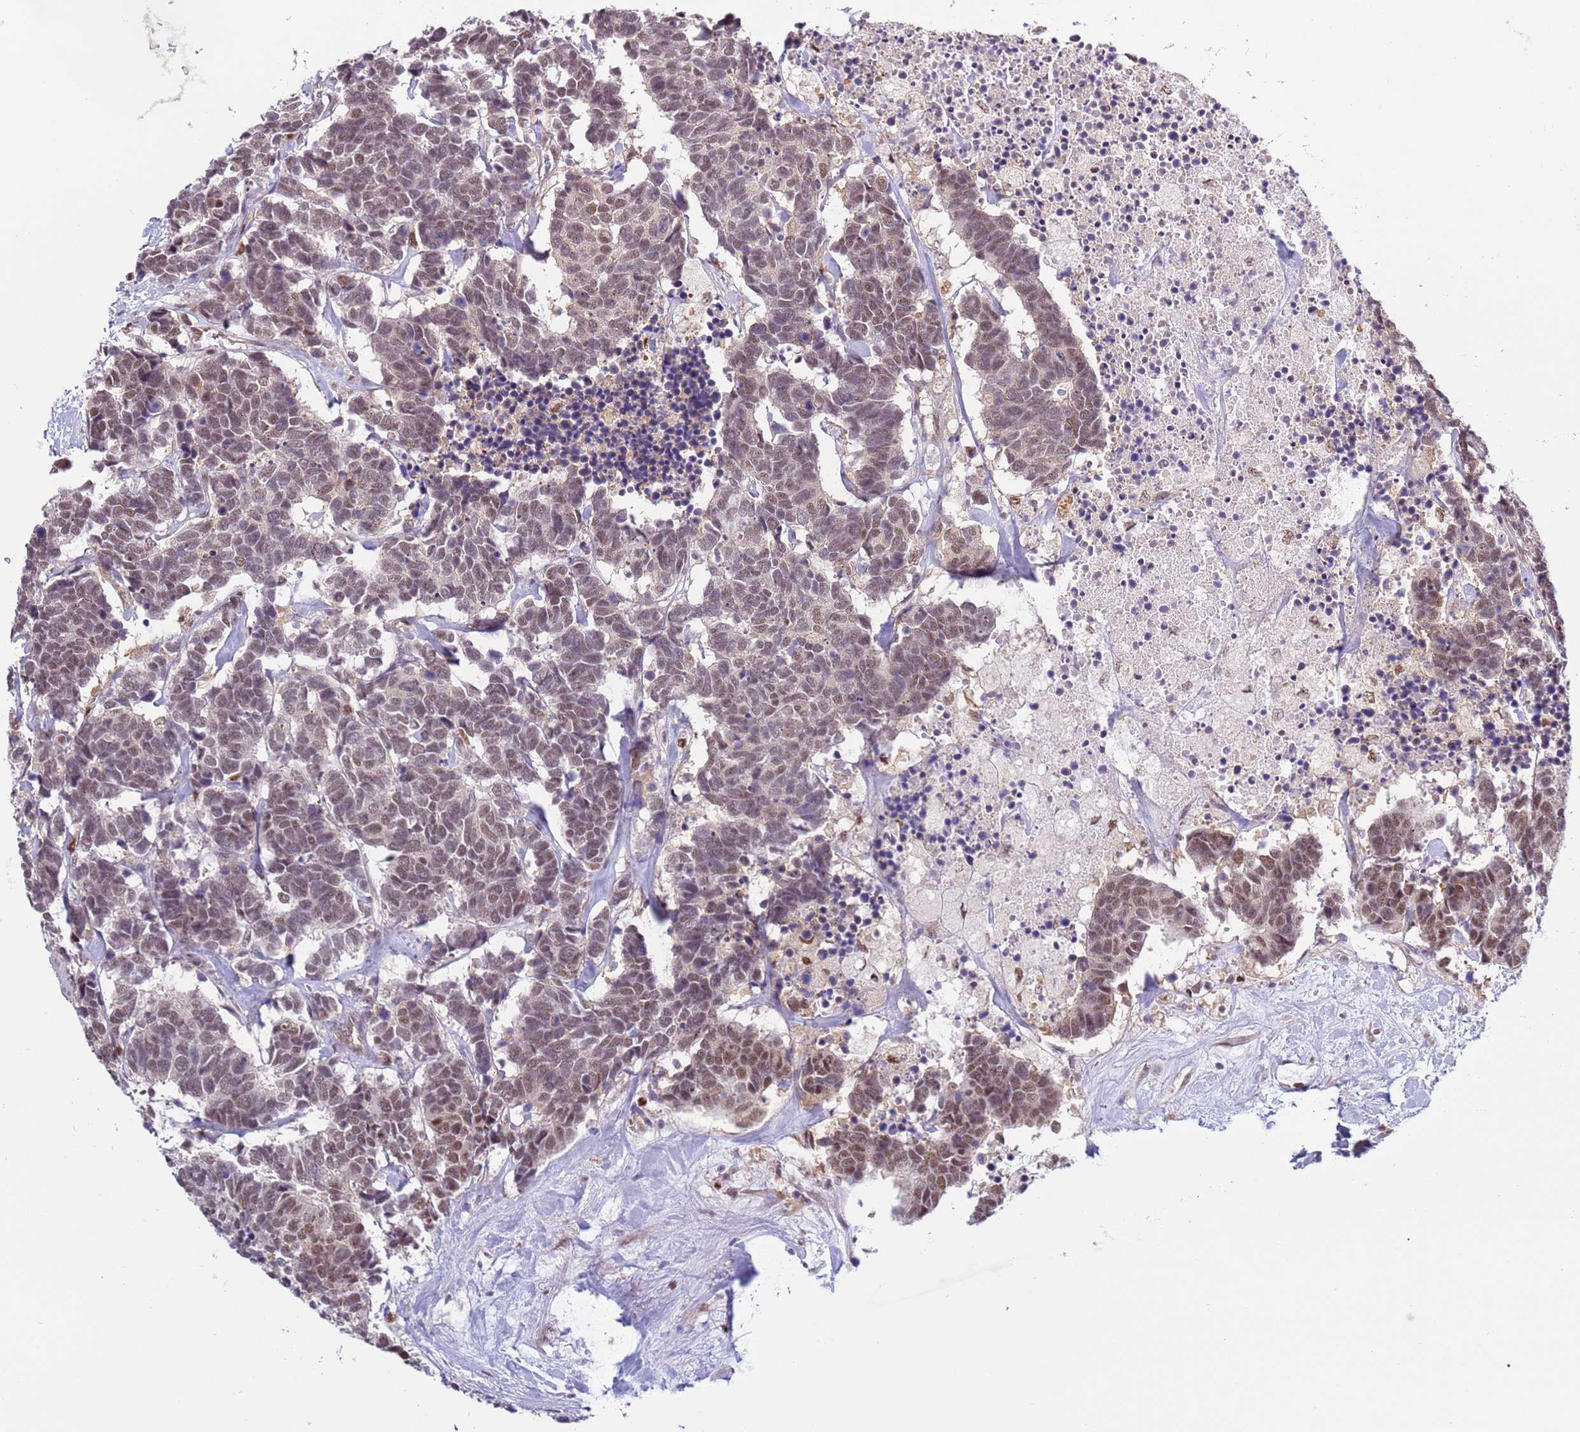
{"staining": {"intensity": "moderate", "quantity": ">75%", "location": "nuclear"}, "tissue": "carcinoid", "cell_type": "Tumor cells", "image_type": "cancer", "snomed": [{"axis": "morphology", "description": "Carcinoma, NOS"}, {"axis": "morphology", "description": "Carcinoid, malignant, NOS"}, {"axis": "topography", "description": "Urinary bladder"}], "caption": "An image showing moderate nuclear positivity in about >75% of tumor cells in malignant carcinoid, as visualized by brown immunohistochemical staining.", "gene": "PRPF6", "patient": {"sex": "male", "age": 57}}